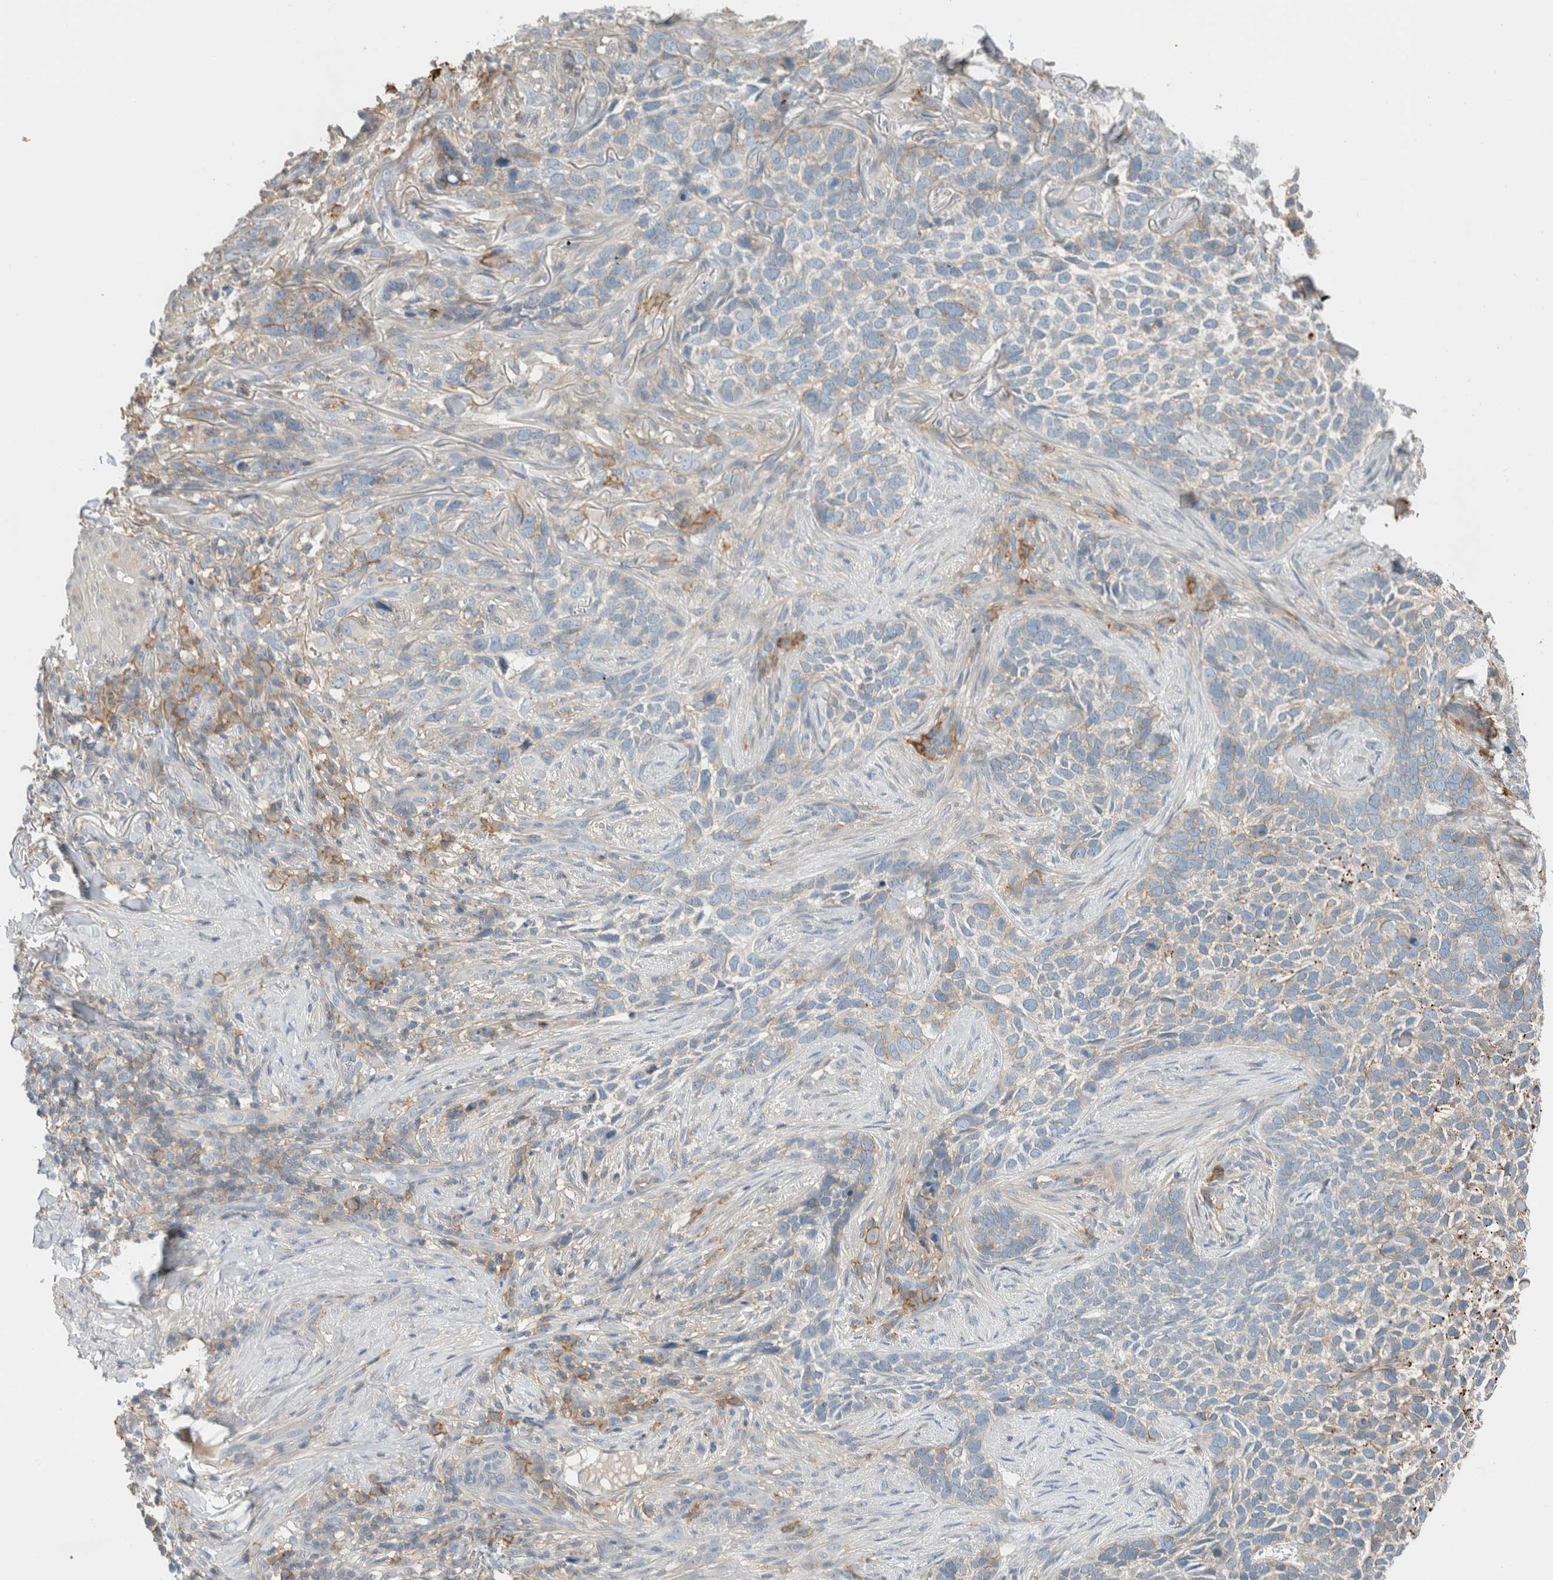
{"staining": {"intensity": "negative", "quantity": "none", "location": "none"}, "tissue": "skin cancer", "cell_type": "Tumor cells", "image_type": "cancer", "snomed": [{"axis": "morphology", "description": "Basal cell carcinoma"}, {"axis": "topography", "description": "Skin"}], "caption": "This is an IHC histopathology image of basal cell carcinoma (skin). There is no staining in tumor cells.", "gene": "ERCC6L2", "patient": {"sex": "female", "age": 64}}